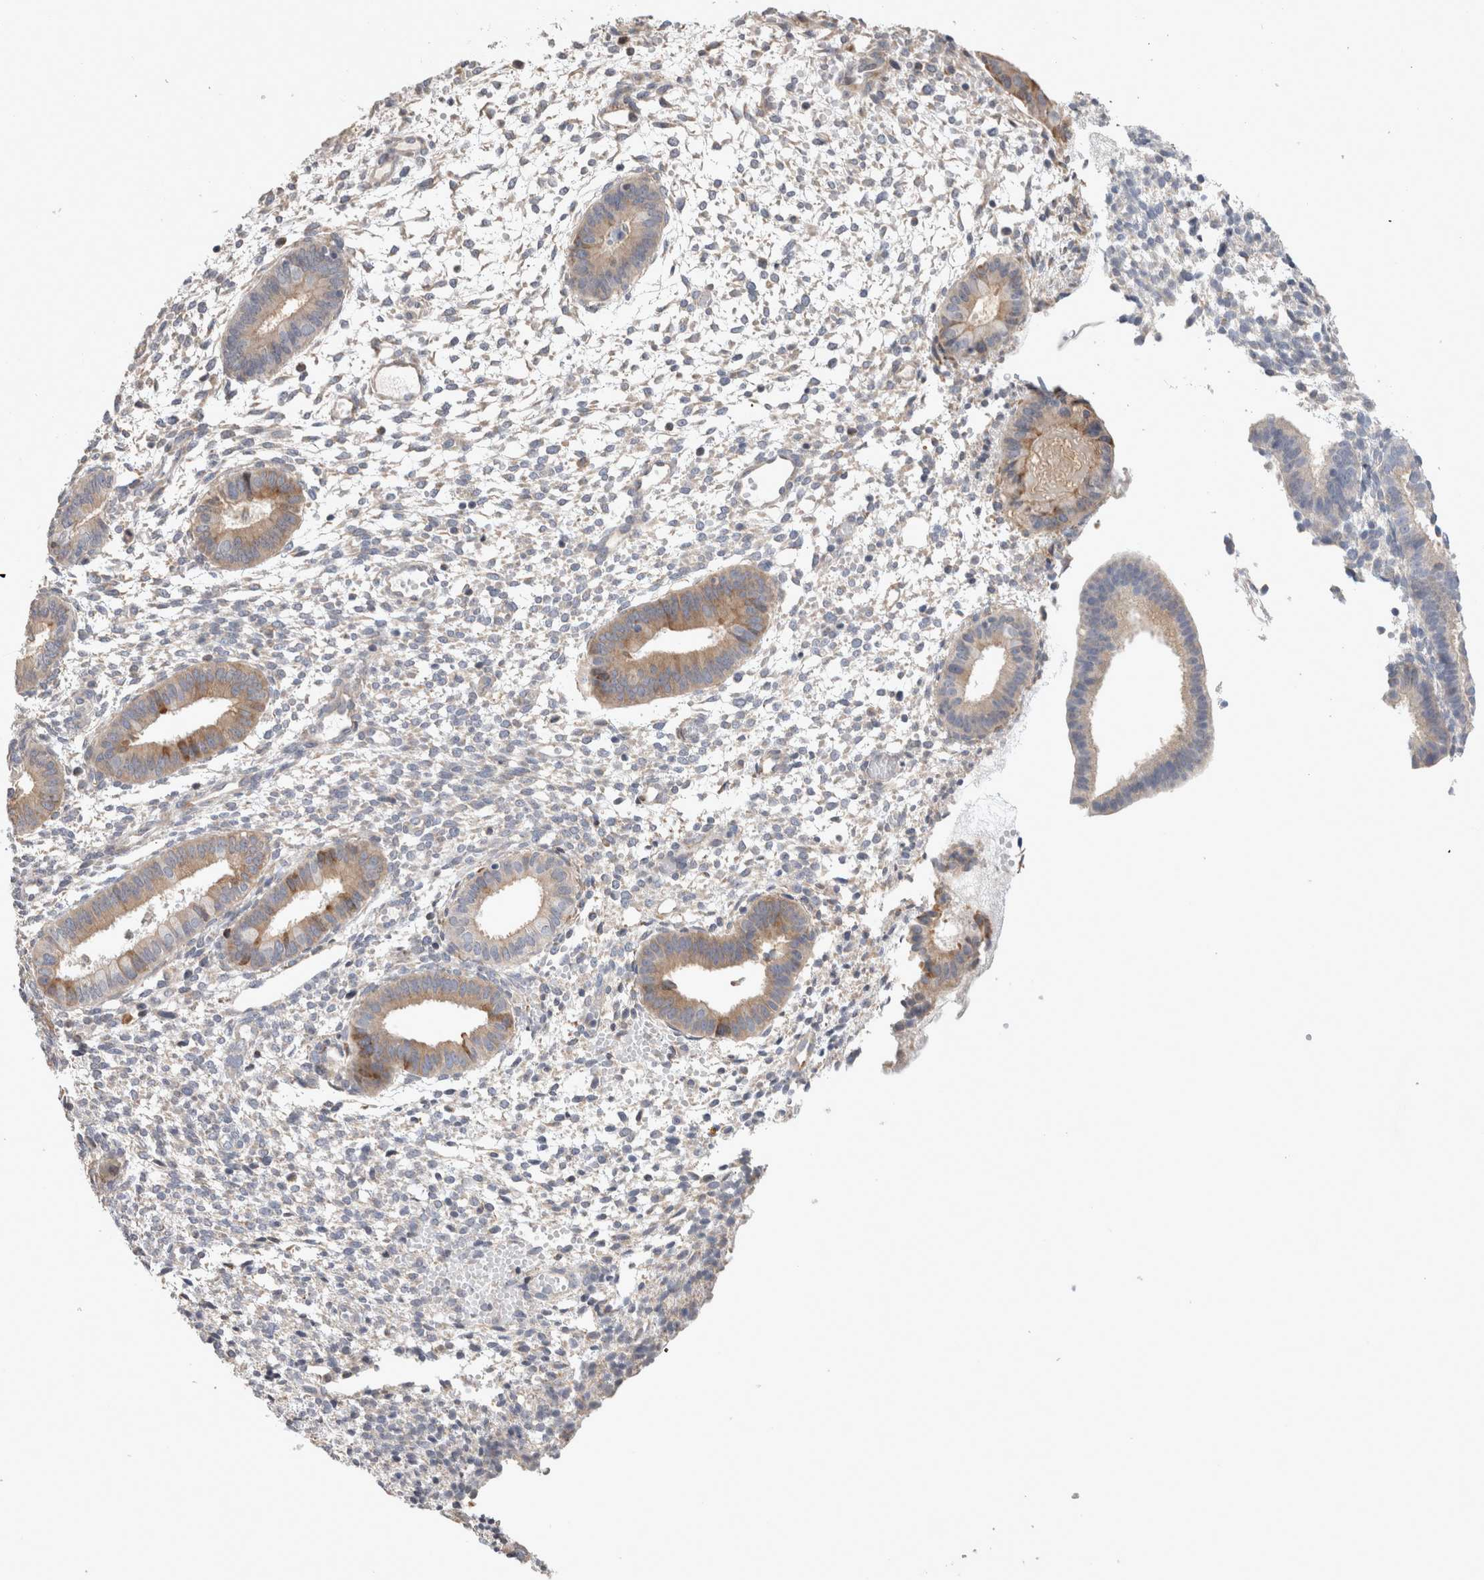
{"staining": {"intensity": "weak", "quantity": "<25%", "location": "cytoplasmic/membranous"}, "tissue": "endometrium", "cell_type": "Cells in endometrial stroma", "image_type": "normal", "snomed": [{"axis": "morphology", "description": "Normal tissue, NOS"}, {"axis": "topography", "description": "Endometrium"}], "caption": "DAB (3,3'-diaminobenzidine) immunohistochemical staining of benign endometrium displays no significant expression in cells in endometrial stroma. (DAB immunohistochemistry, high magnification).", "gene": "TRMT9B", "patient": {"sex": "female", "age": 46}}